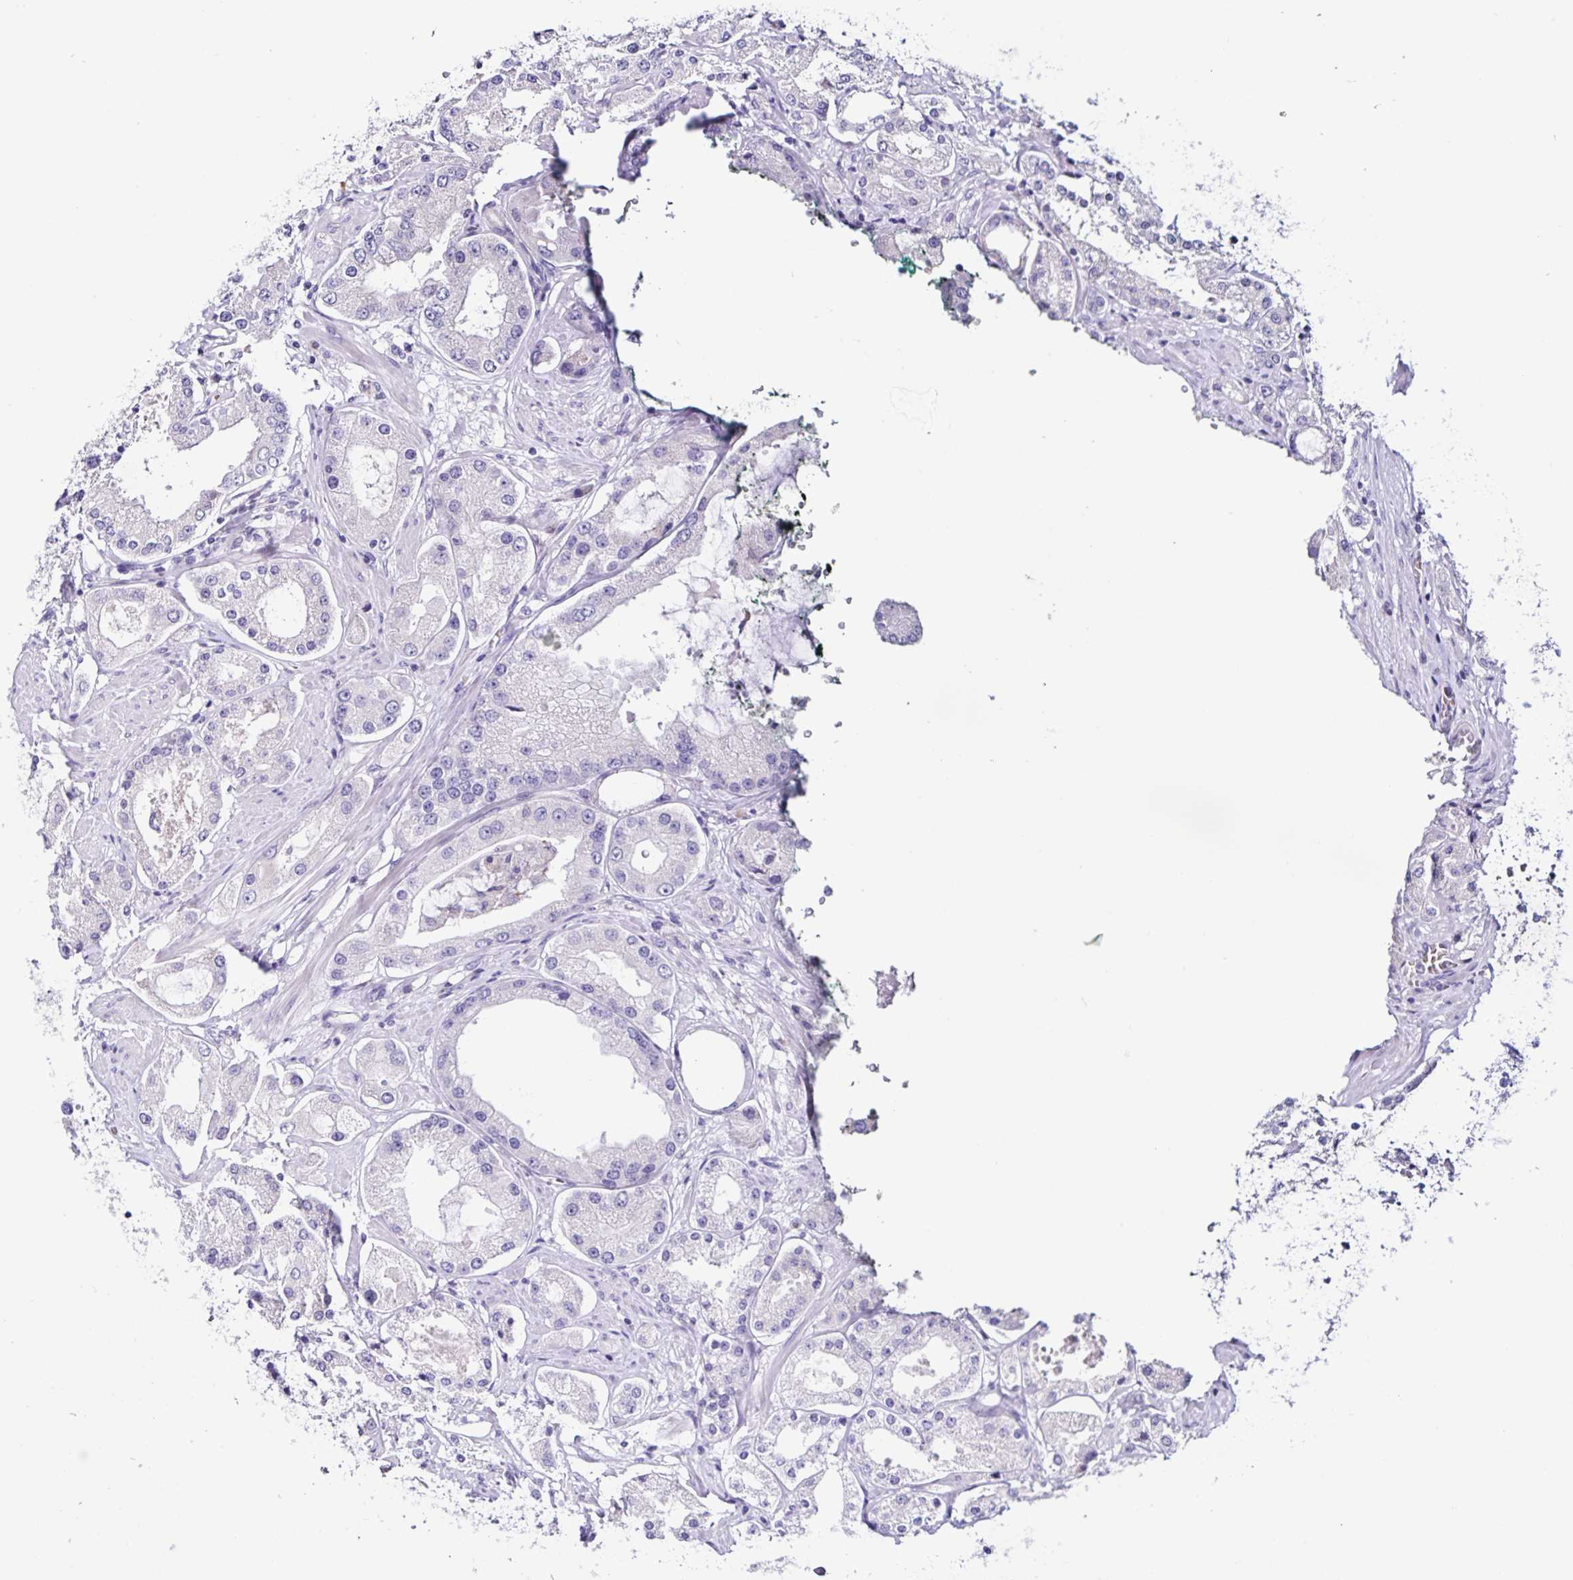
{"staining": {"intensity": "negative", "quantity": "none", "location": "none"}, "tissue": "prostate cancer", "cell_type": "Tumor cells", "image_type": "cancer", "snomed": [{"axis": "morphology", "description": "Adenocarcinoma, High grade"}, {"axis": "topography", "description": "Prostate"}], "caption": "The photomicrograph displays no significant expression in tumor cells of high-grade adenocarcinoma (prostate). (Stains: DAB IHC with hematoxylin counter stain, Microscopy: brightfield microscopy at high magnification).", "gene": "RNFT2", "patient": {"sex": "male", "age": 69}}